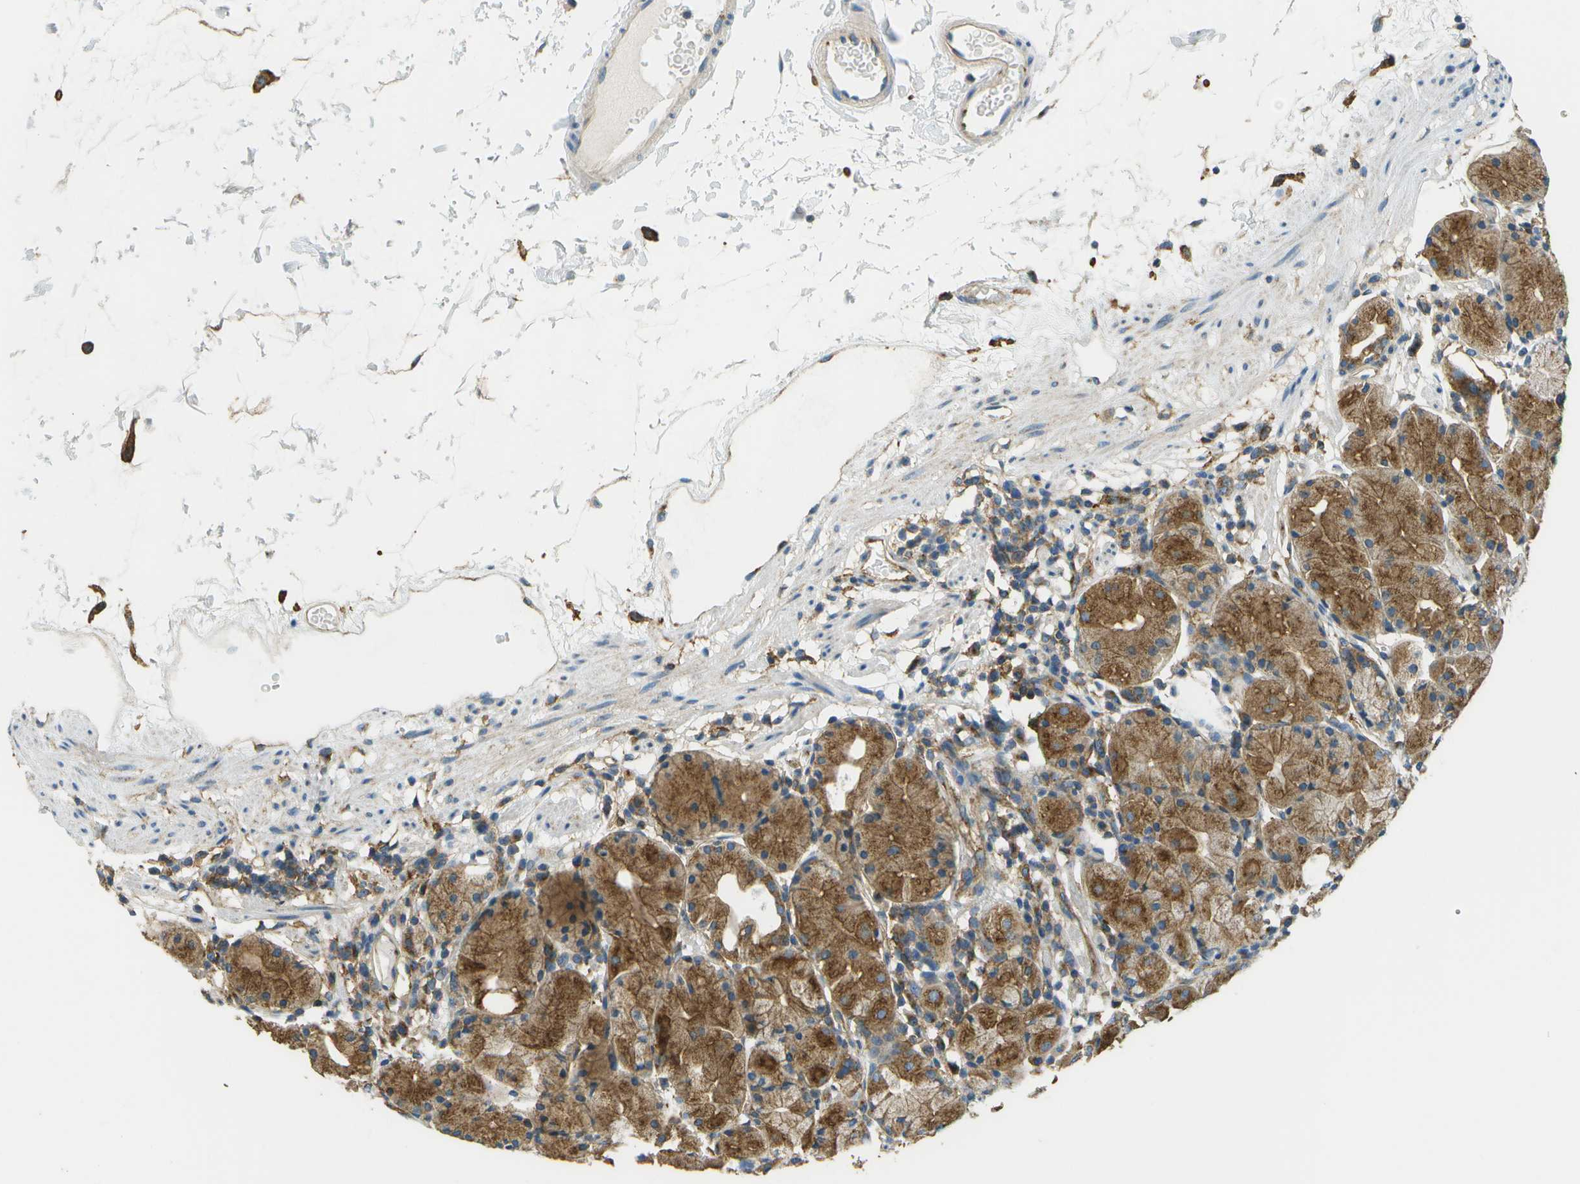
{"staining": {"intensity": "moderate", "quantity": ">75%", "location": "cytoplasmic/membranous"}, "tissue": "stomach", "cell_type": "Glandular cells", "image_type": "normal", "snomed": [{"axis": "morphology", "description": "Normal tissue, NOS"}, {"axis": "topography", "description": "Stomach"}, {"axis": "topography", "description": "Stomach, lower"}], "caption": "Protein expression analysis of unremarkable stomach exhibits moderate cytoplasmic/membranous expression in approximately >75% of glandular cells.", "gene": "CLTC", "patient": {"sex": "female", "age": 75}}